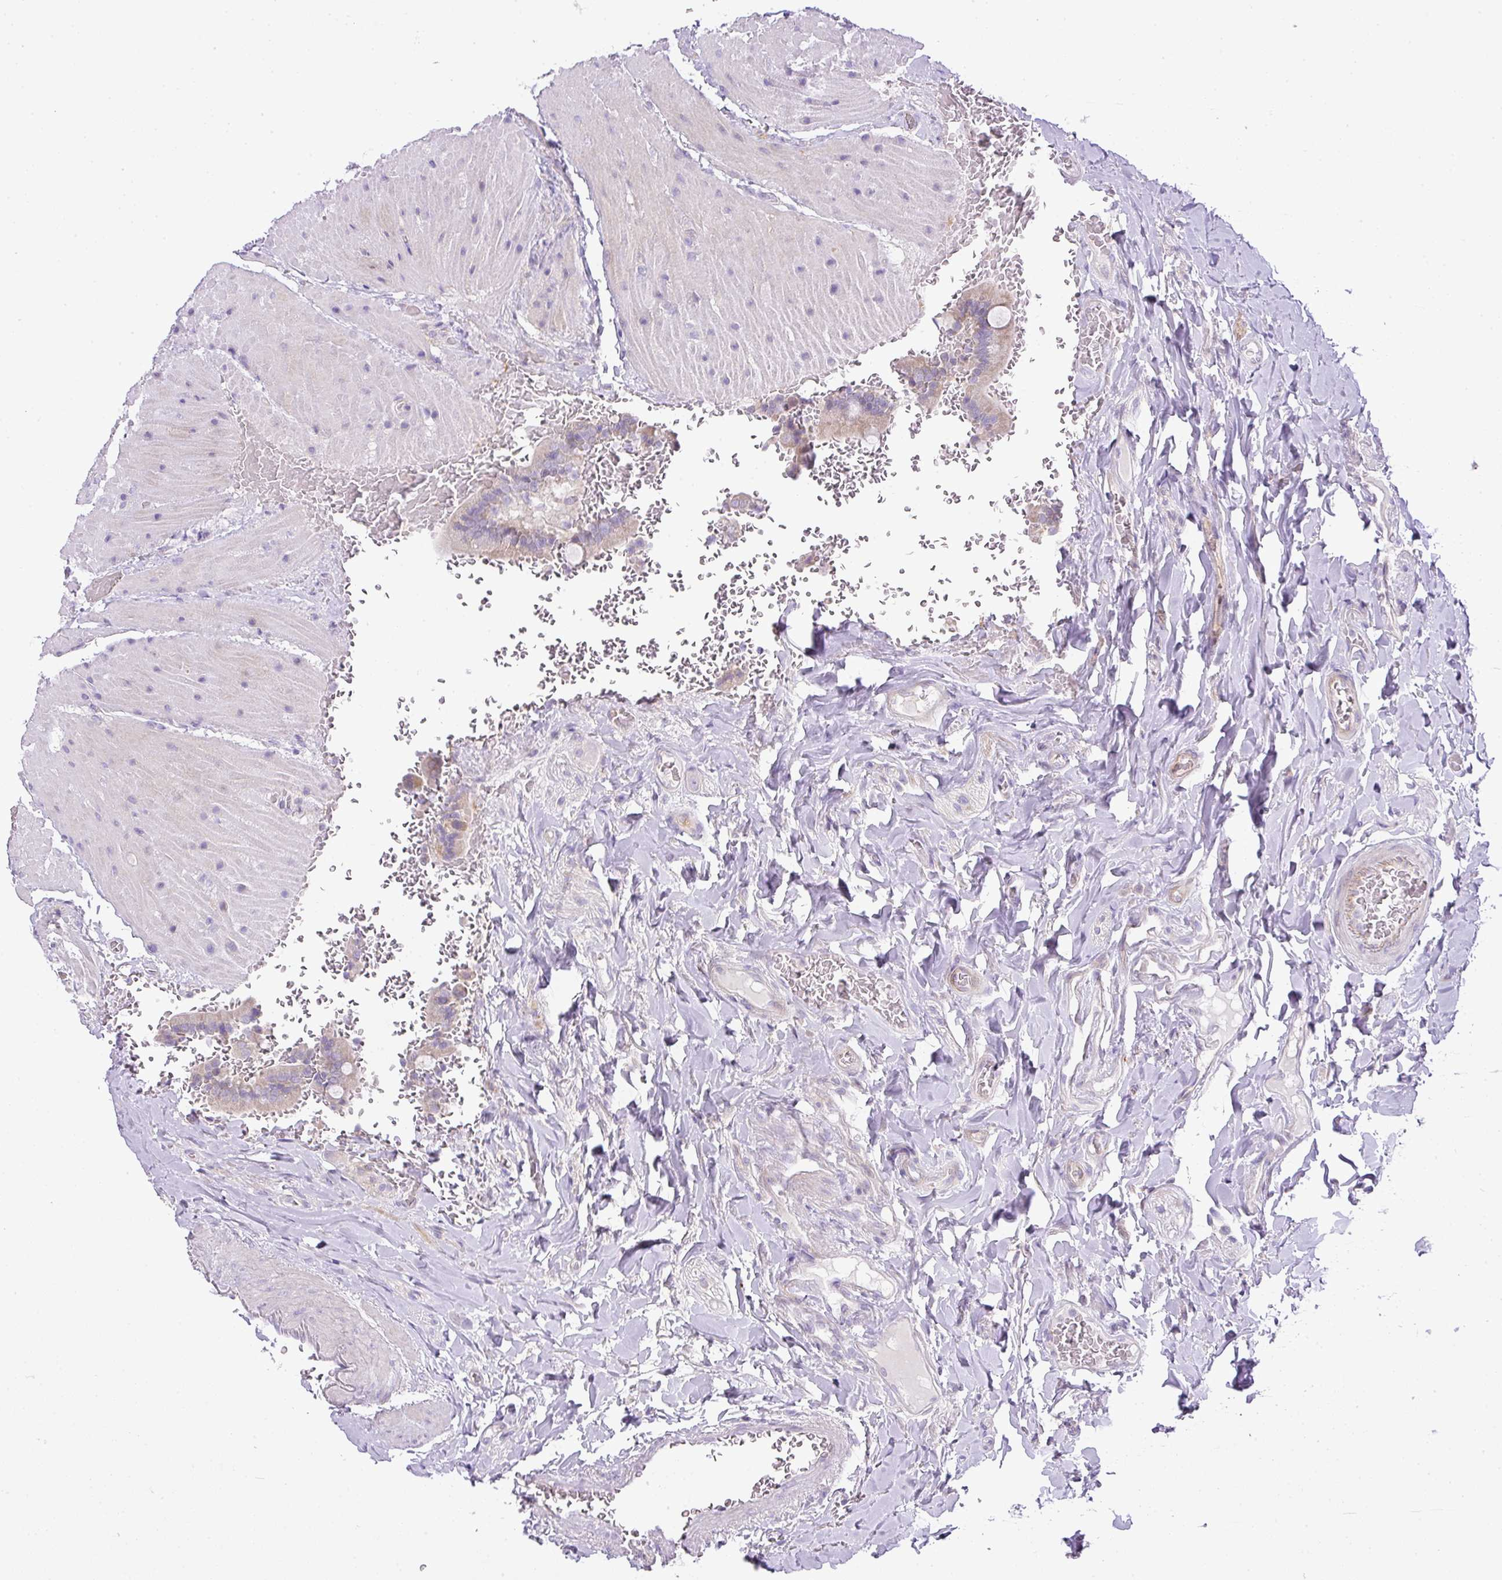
{"staining": {"intensity": "weak", "quantity": "25%-75%", "location": "cytoplasmic/membranous"}, "tissue": "duodenum", "cell_type": "Glandular cells", "image_type": "normal", "snomed": [{"axis": "morphology", "description": "Normal tissue, NOS"}, {"axis": "topography", "description": "Duodenum"}], "caption": "An immunohistochemistry (IHC) photomicrograph of benign tissue is shown. Protein staining in brown shows weak cytoplasmic/membranous positivity in duodenum within glandular cells.", "gene": "HOXC13", "patient": {"sex": "female", "age": 62}}